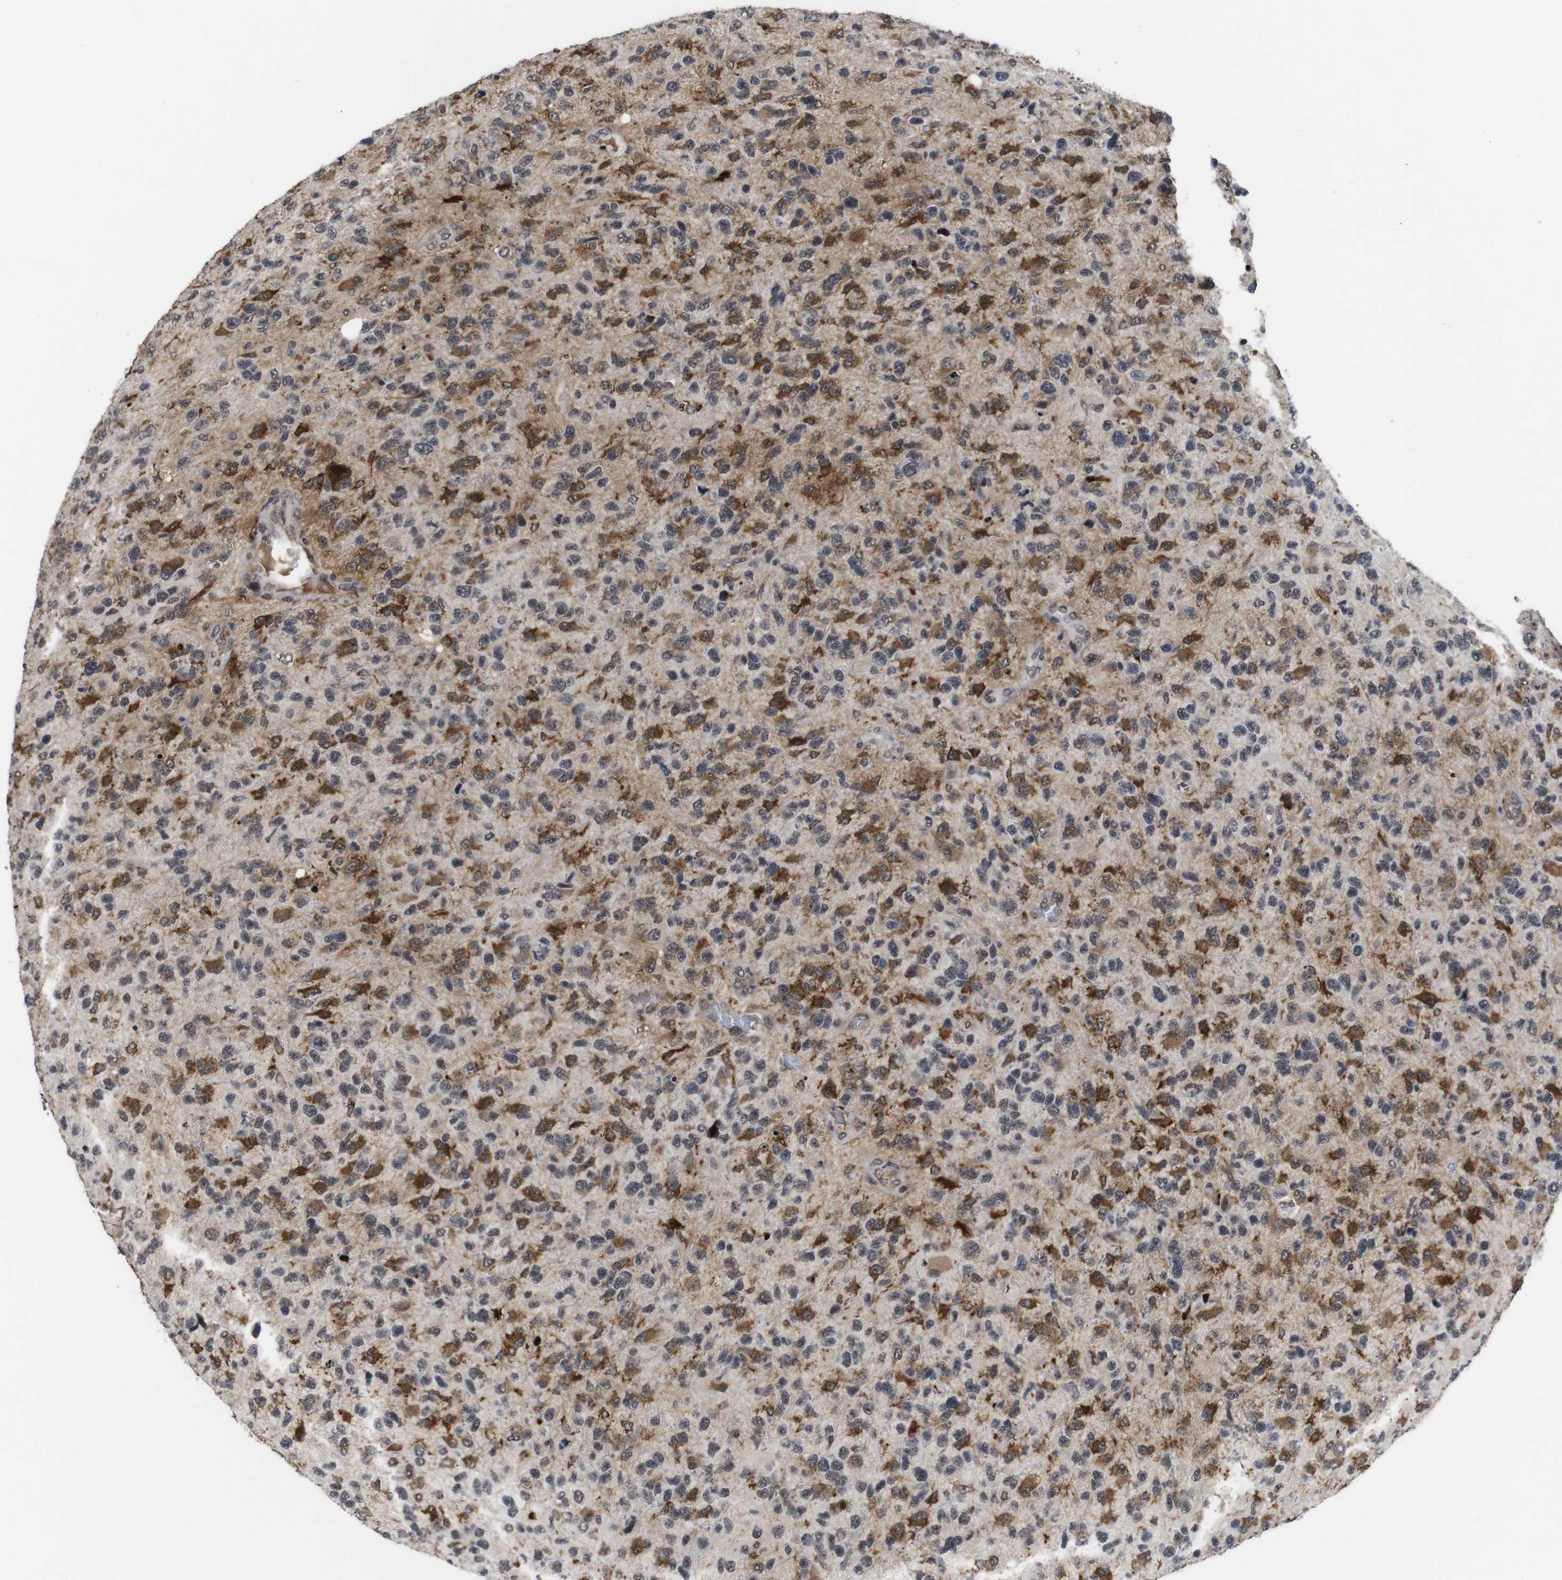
{"staining": {"intensity": "strong", "quantity": "25%-75%", "location": "cytoplasmic/membranous,nuclear"}, "tissue": "glioma", "cell_type": "Tumor cells", "image_type": "cancer", "snomed": [{"axis": "morphology", "description": "Glioma, malignant, High grade"}, {"axis": "topography", "description": "Brain"}], "caption": "Human glioma stained with a brown dye reveals strong cytoplasmic/membranous and nuclear positive staining in approximately 25%-75% of tumor cells.", "gene": "EIF4G1", "patient": {"sex": "female", "age": 58}}